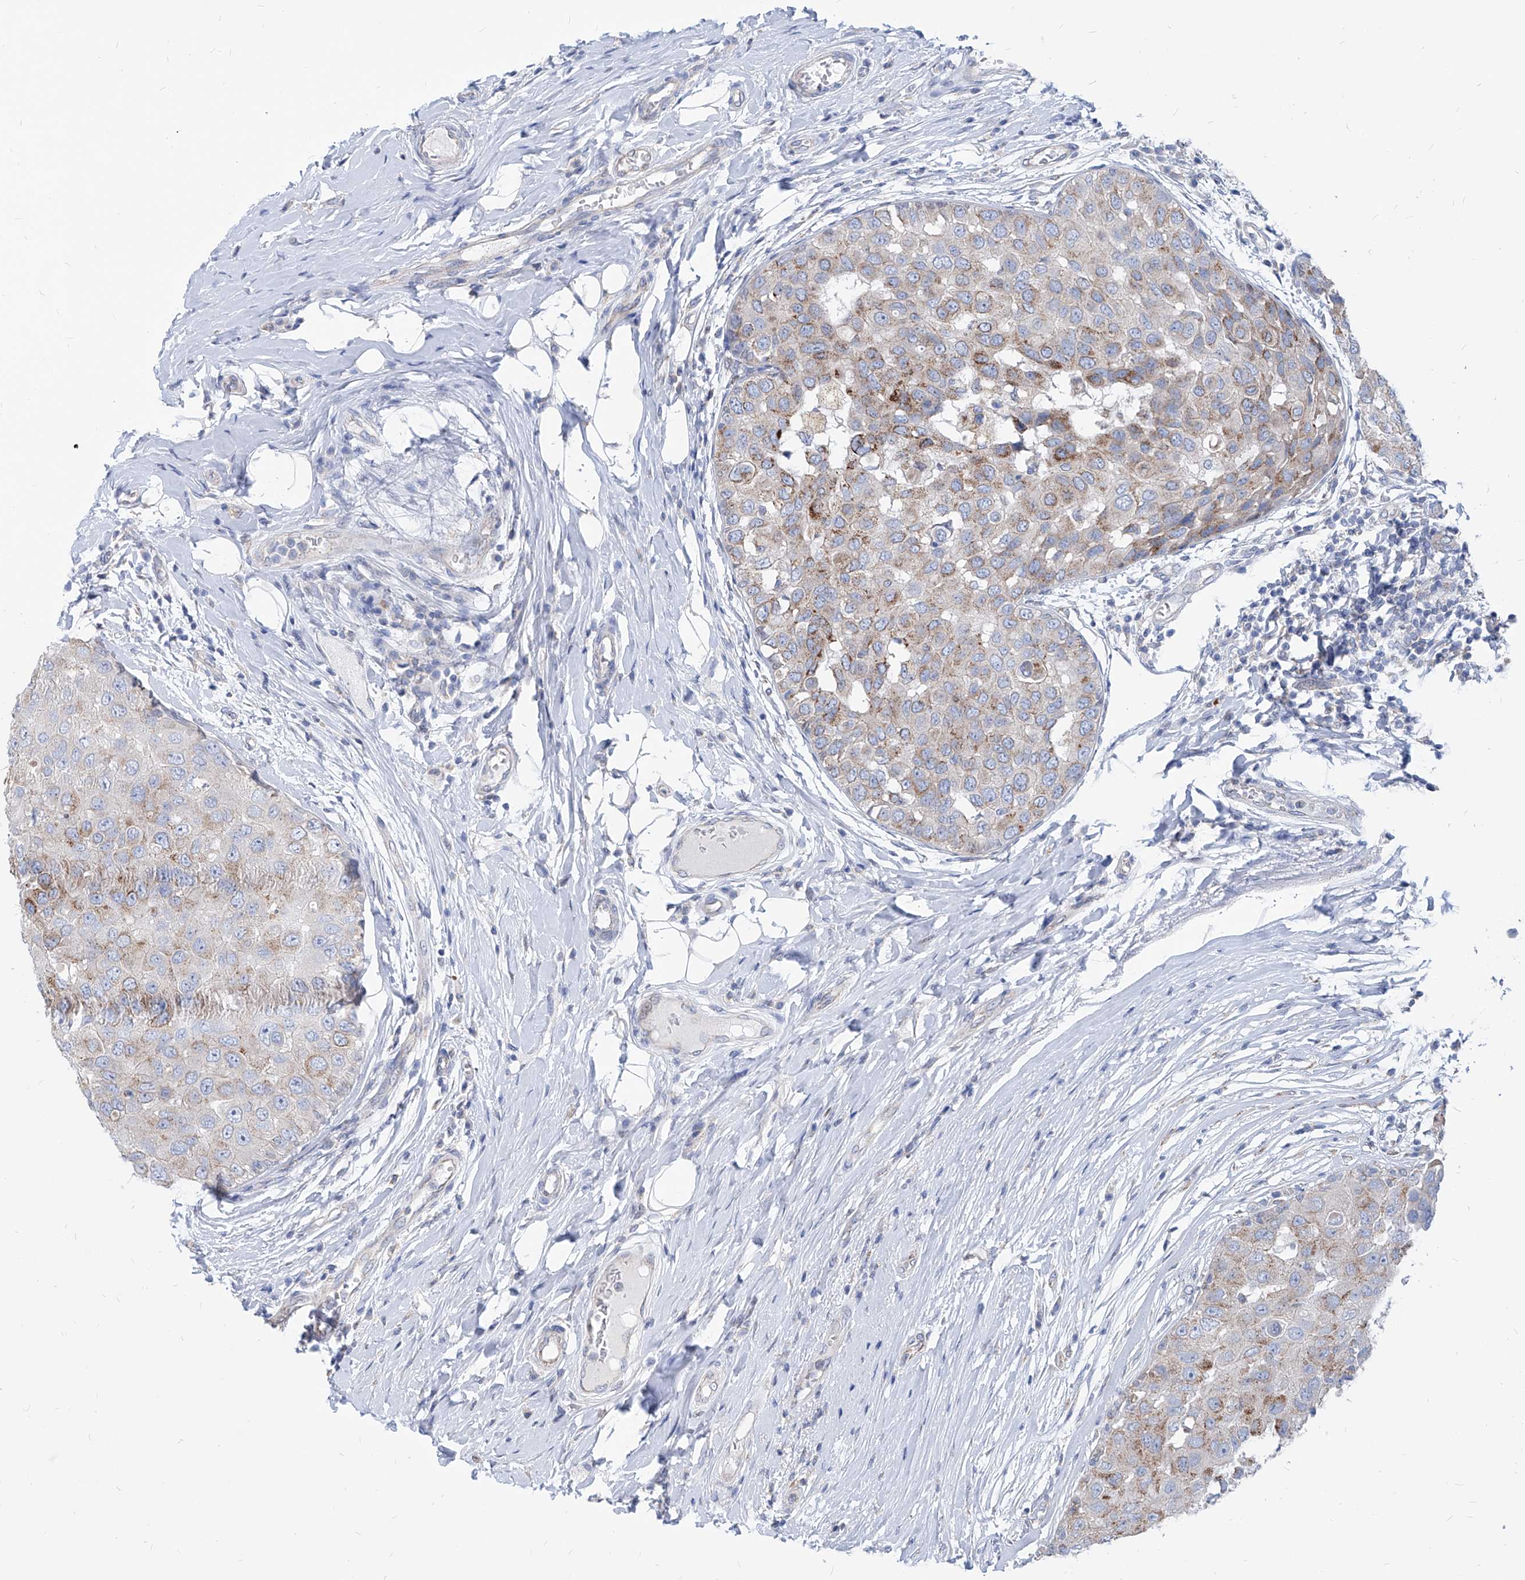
{"staining": {"intensity": "moderate", "quantity": "25%-75%", "location": "cytoplasmic/membranous"}, "tissue": "breast cancer", "cell_type": "Tumor cells", "image_type": "cancer", "snomed": [{"axis": "morphology", "description": "Duct carcinoma"}, {"axis": "topography", "description": "Breast"}], "caption": "Protein expression analysis of breast cancer reveals moderate cytoplasmic/membranous staining in approximately 25%-75% of tumor cells.", "gene": "AGPS", "patient": {"sex": "female", "age": 27}}